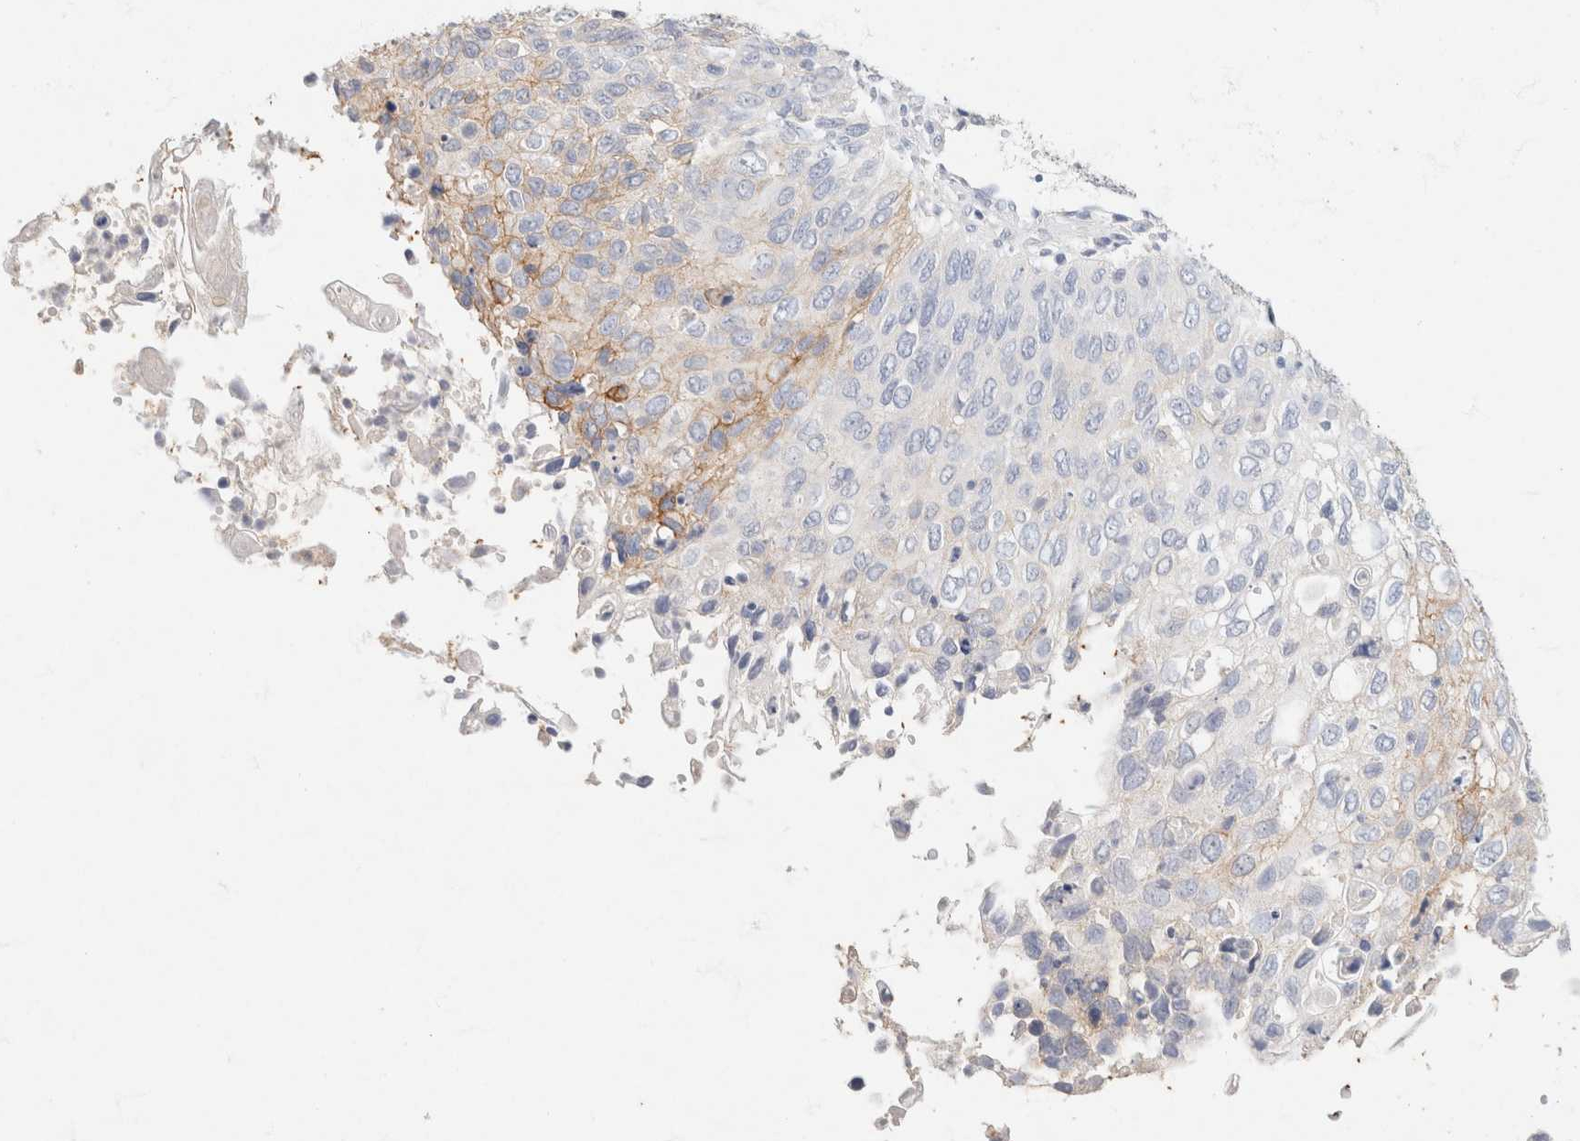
{"staining": {"intensity": "moderate", "quantity": "<25%", "location": "cytoplasmic/membranous"}, "tissue": "cervical cancer", "cell_type": "Tumor cells", "image_type": "cancer", "snomed": [{"axis": "morphology", "description": "Squamous cell carcinoma, NOS"}, {"axis": "topography", "description": "Cervix"}], "caption": "Tumor cells reveal low levels of moderate cytoplasmic/membranous staining in about <25% of cells in cervical cancer. (Brightfield microscopy of DAB IHC at high magnification).", "gene": "CA12", "patient": {"sex": "female", "age": 70}}